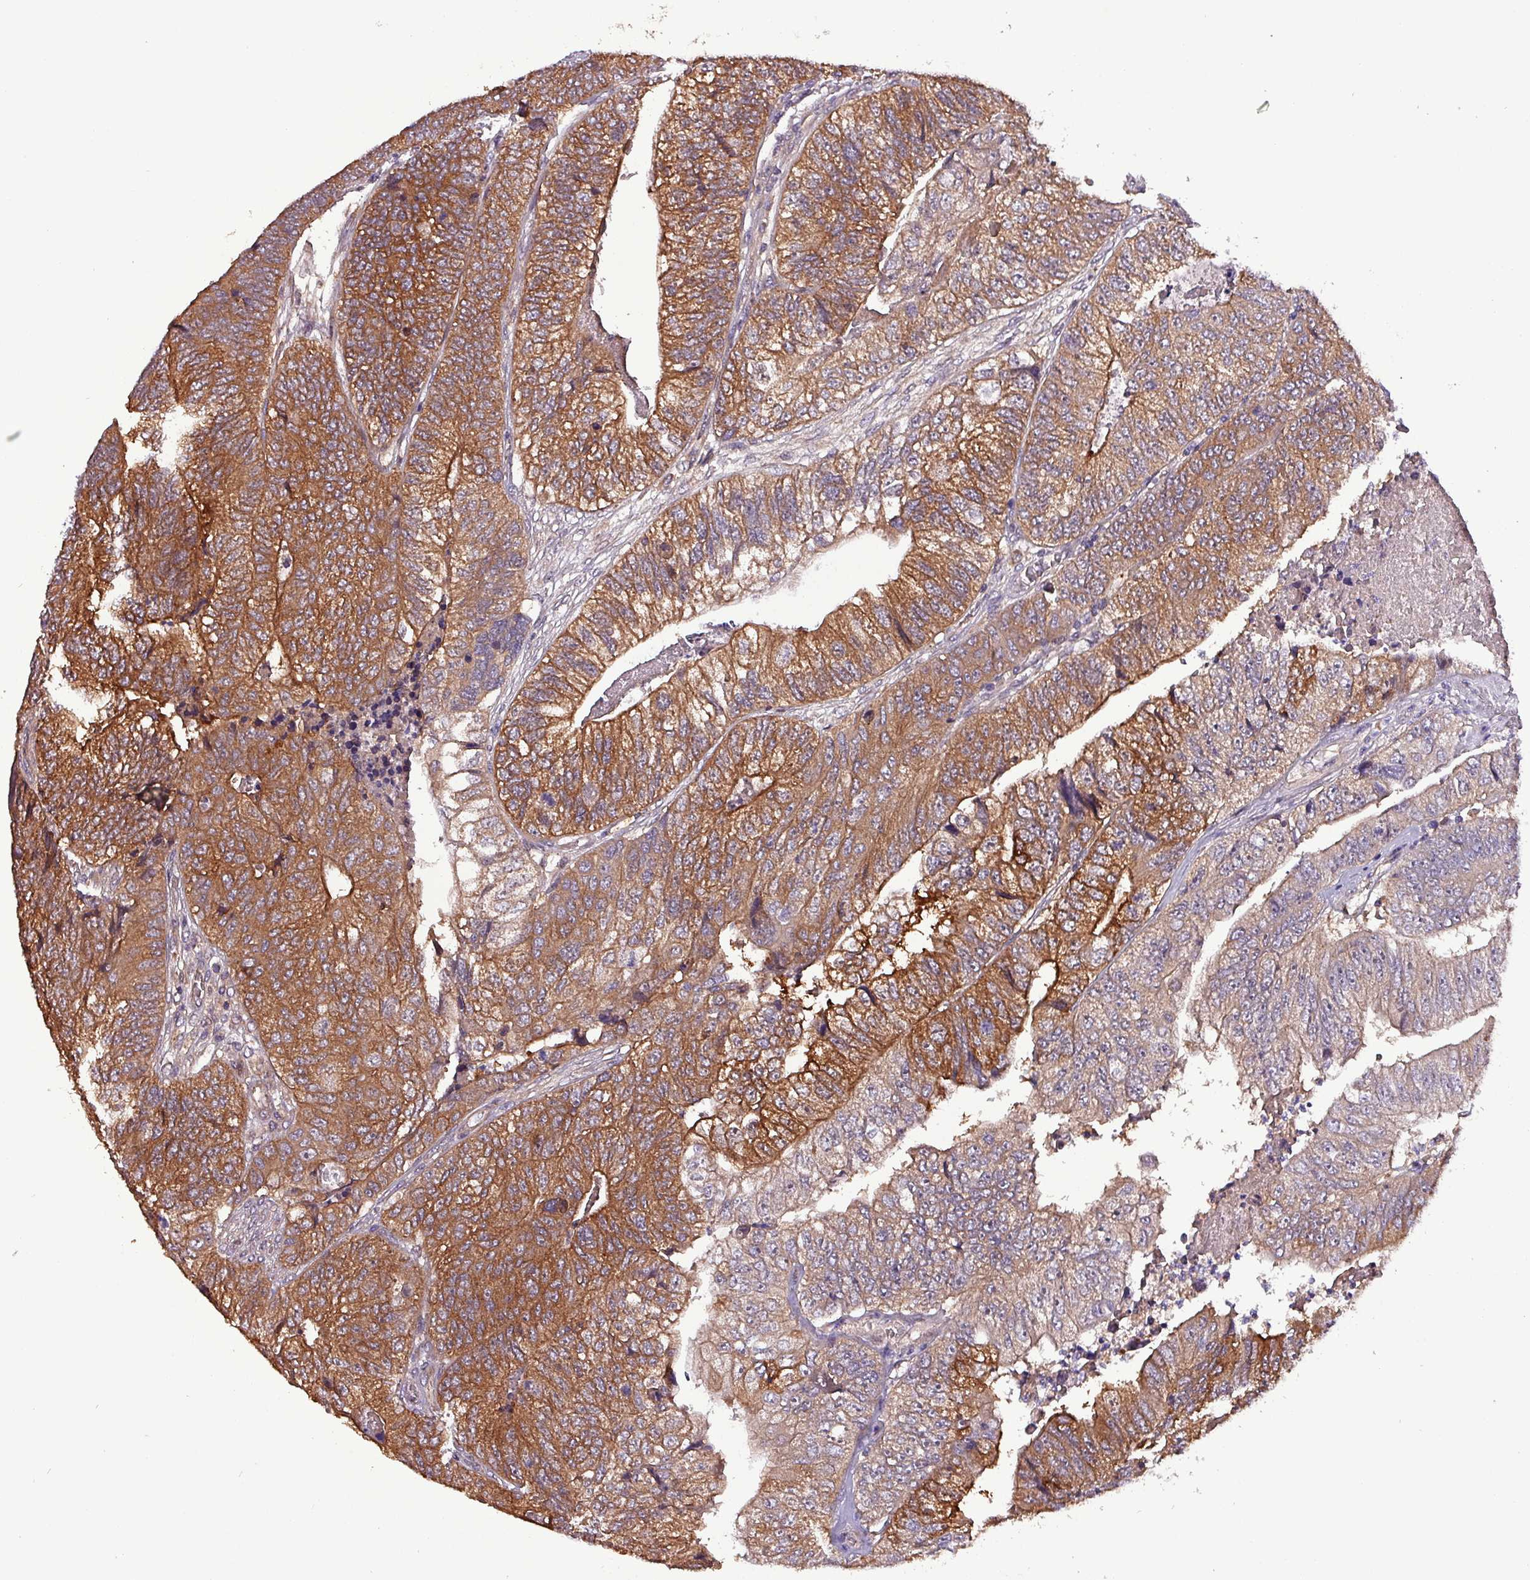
{"staining": {"intensity": "moderate", "quantity": ">75%", "location": "cytoplasmic/membranous"}, "tissue": "colorectal cancer", "cell_type": "Tumor cells", "image_type": "cancer", "snomed": [{"axis": "morphology", "description": "Adenocarcinoma, NOS"}, {"axis": "topography", "description": "Colon"}], "caption": "Adenocarcinoma (colorectal) was stained to show a protein in brown. There is medium levels of moderate cytoplasmic/membranous staining in about >75% of tumor cells. Nuclei are stained in blue.", "gene": "PAFAH1B2", "patient": {"sex": "female", "age": 67}}